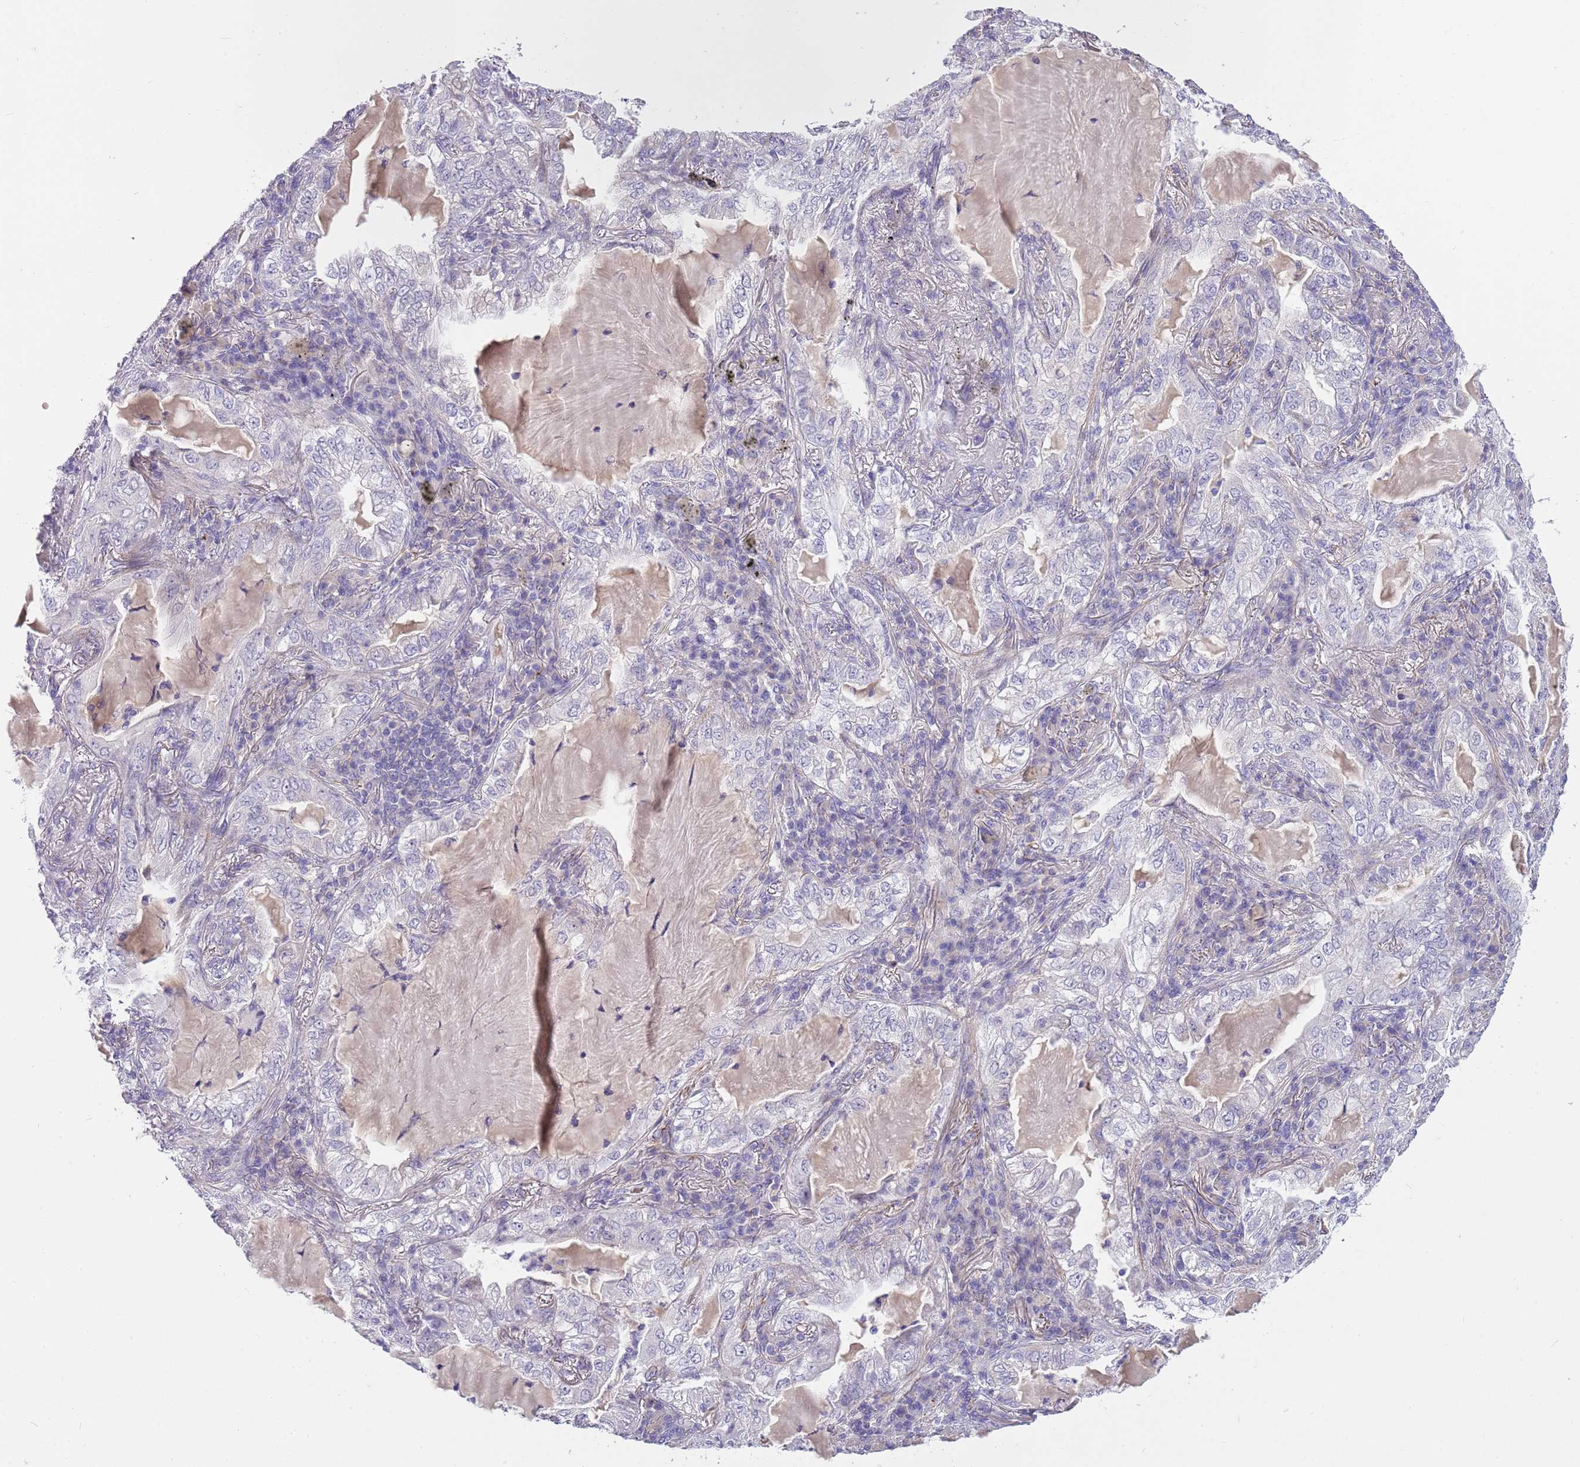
{"staining": {"intensity": "negative", "quantity": "none", "location": "none"}, "tissue": "lung cancer", "cell_type": "Tumor cells", "image_type": "cancer", "snomed": [{"axis": "morphology", "description": "Adenocarcinoma, NOS"}, {"axis": "topography", "description": "Lung"}], "caption": "Lung cancer (adenocarcinoma) stained for a protein using IHC displays no expression tumor cells.", "gene": "CFAP73", "patient": {"sex": "female", "age": 73}}